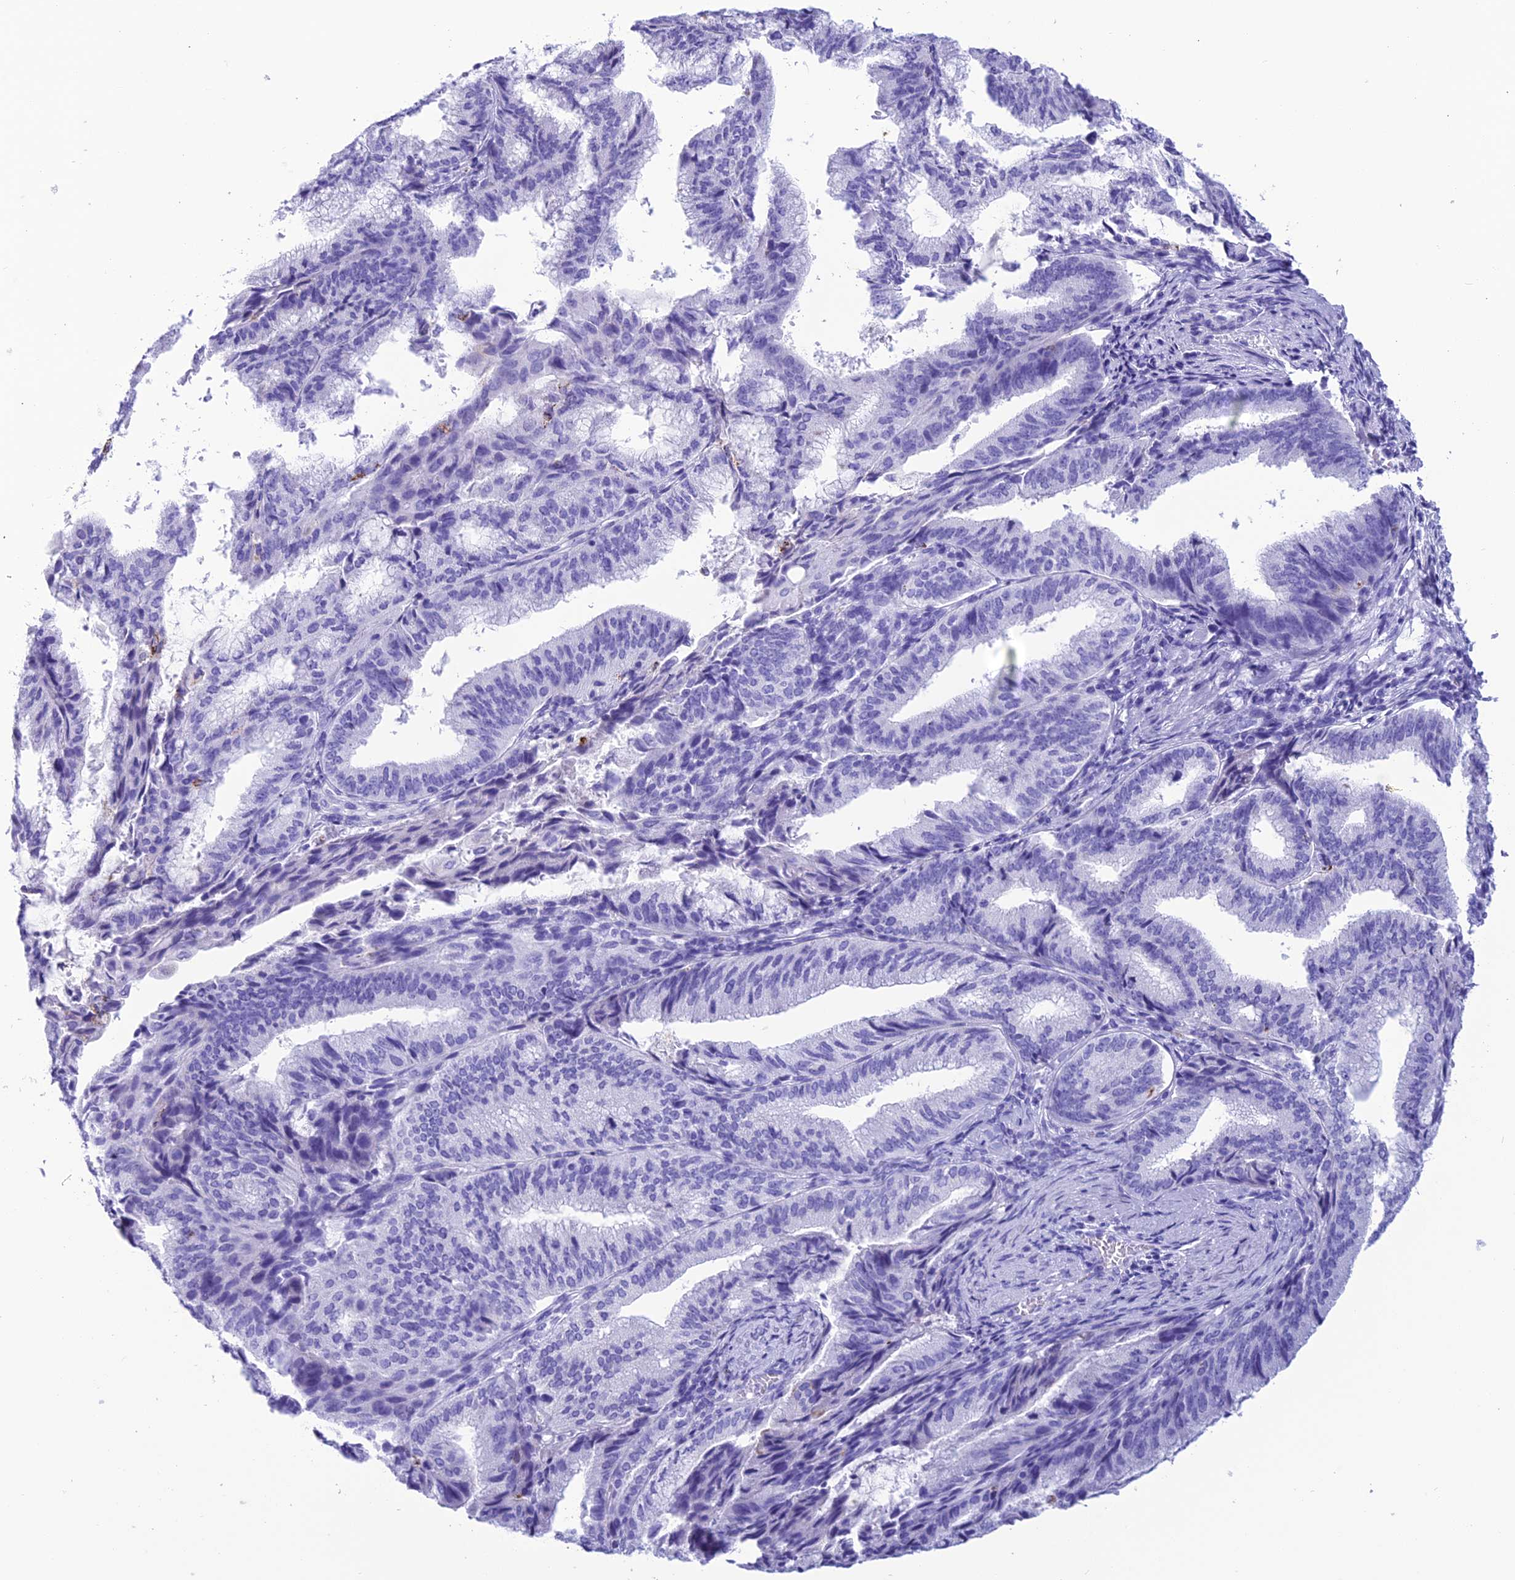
{"staining": {"intensity": "moderate", "quantity": "<25%", "location": "cytoplasmic/membranous"}, "tissue": "endometrial cancer", "cell_type": "Tumor cells", "image_type": "cancer", "snomed": [{"axis": "morphology", "description": "Adenocarcinoma, NOS"}, {"axis": "topography", "description": "Endometrium"}], "caption": "Immunohistochemistry (DAB (3,3'-diaminobenzidine)) staining of endometrial adenocarcinoma exhibits moderate cytoplasmic/membranous protein expression in about <25% of tumor cells.", "gene": "TRAM1L1", "patient": {"sex": "female", "age": 49}}